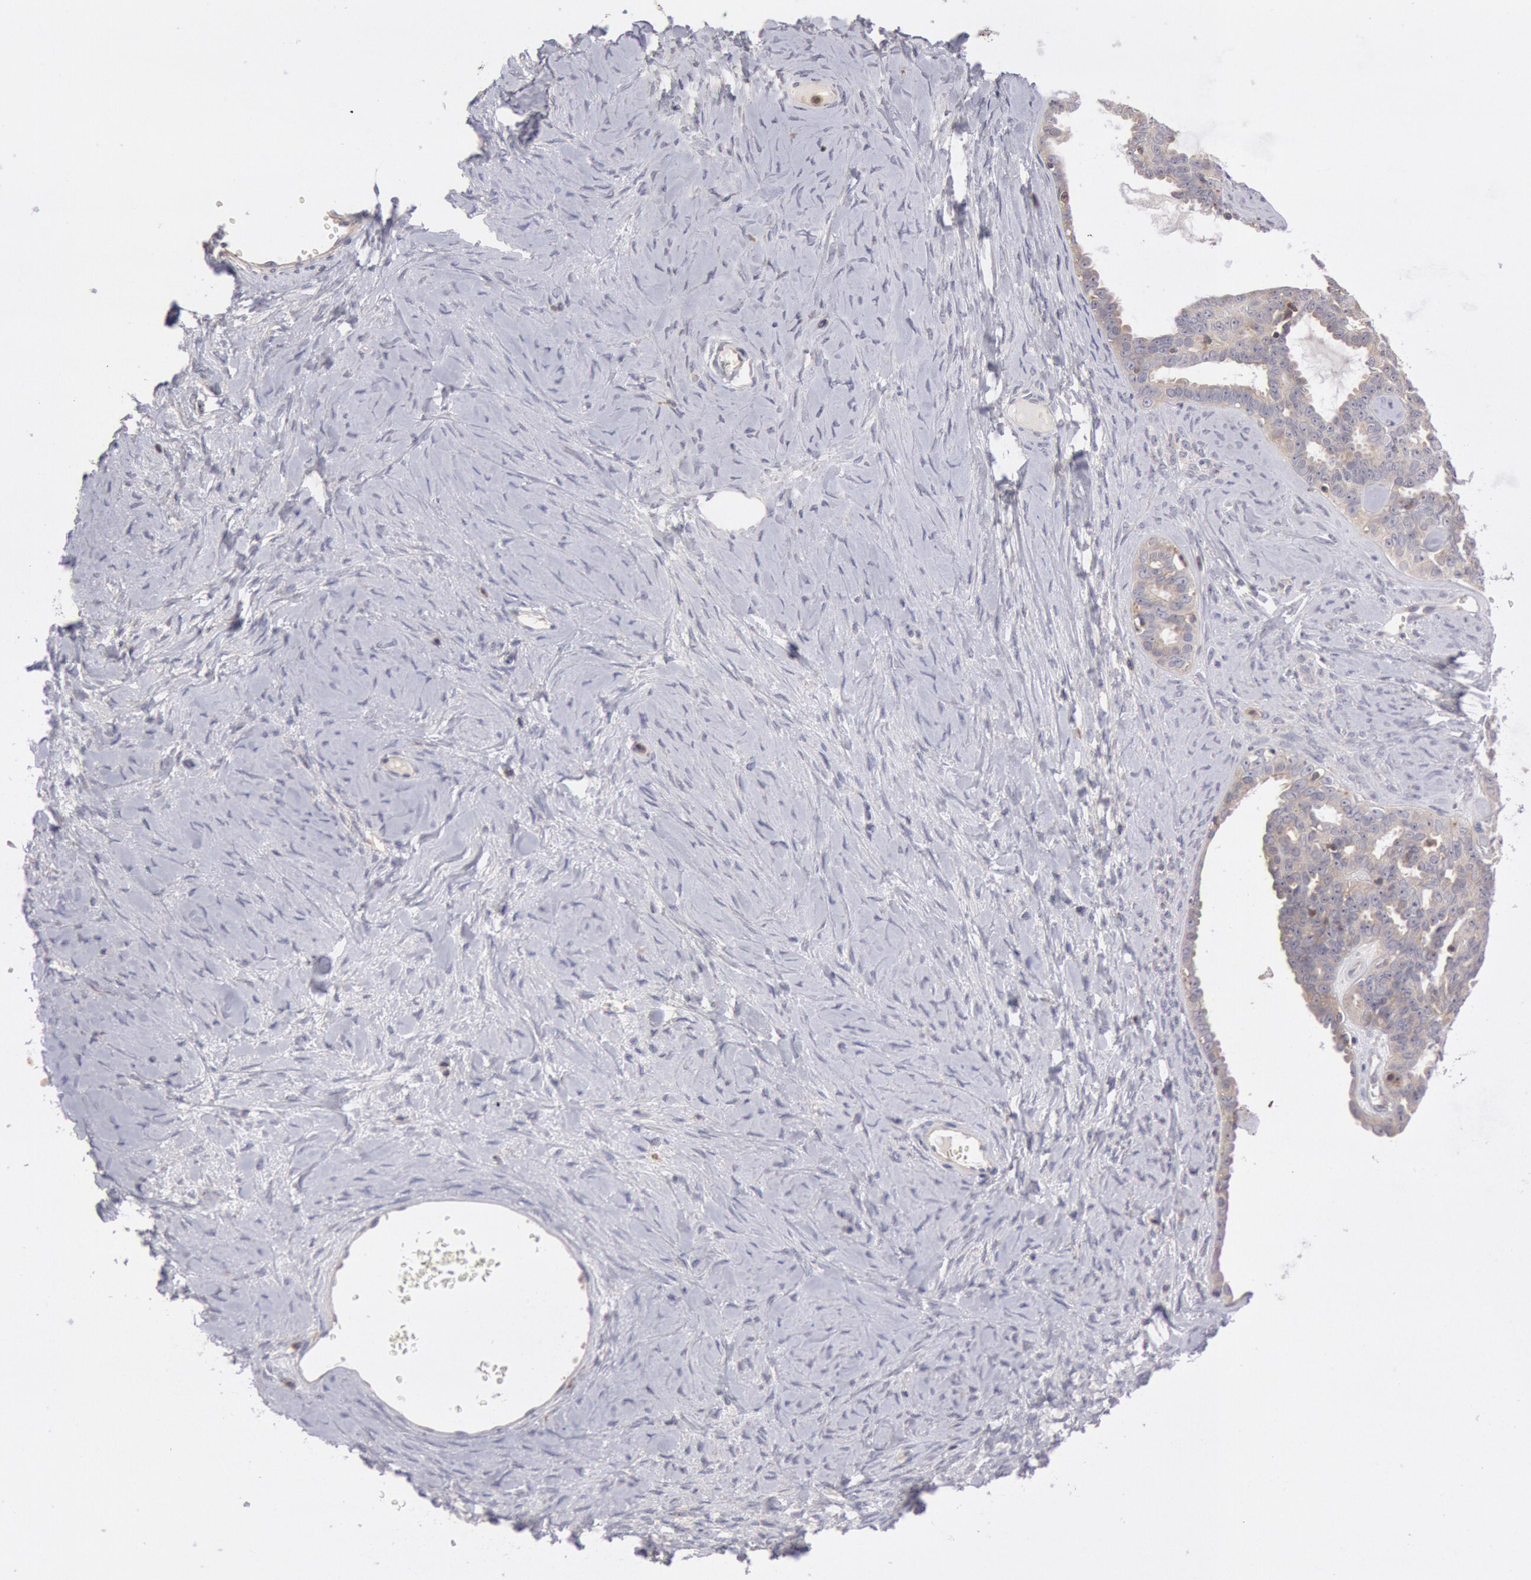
{"staining": {"intensity": "weak", "quantity": "25%-75%", "location": "cytoplasmic/membranous"}, "tissue": "ovarian cancer", "cell_type": "Tumor cells", "image_type": "cancer", "snomed": [{"axis": "morphology", "description": "Cystadenocarcinoma, serous, NOS"}, {"axis": "topography", "description": "Ovary"}], "caption": "About 25%-75% of tumor cells in serous cystadenocarcinoma (ovarian) display weak cytoplasmic/membranous protein expression as visualized by brown immunohistochemical staining.", "gene": "PIK3R1", "patient": {"sex": "female", "age": 71}}